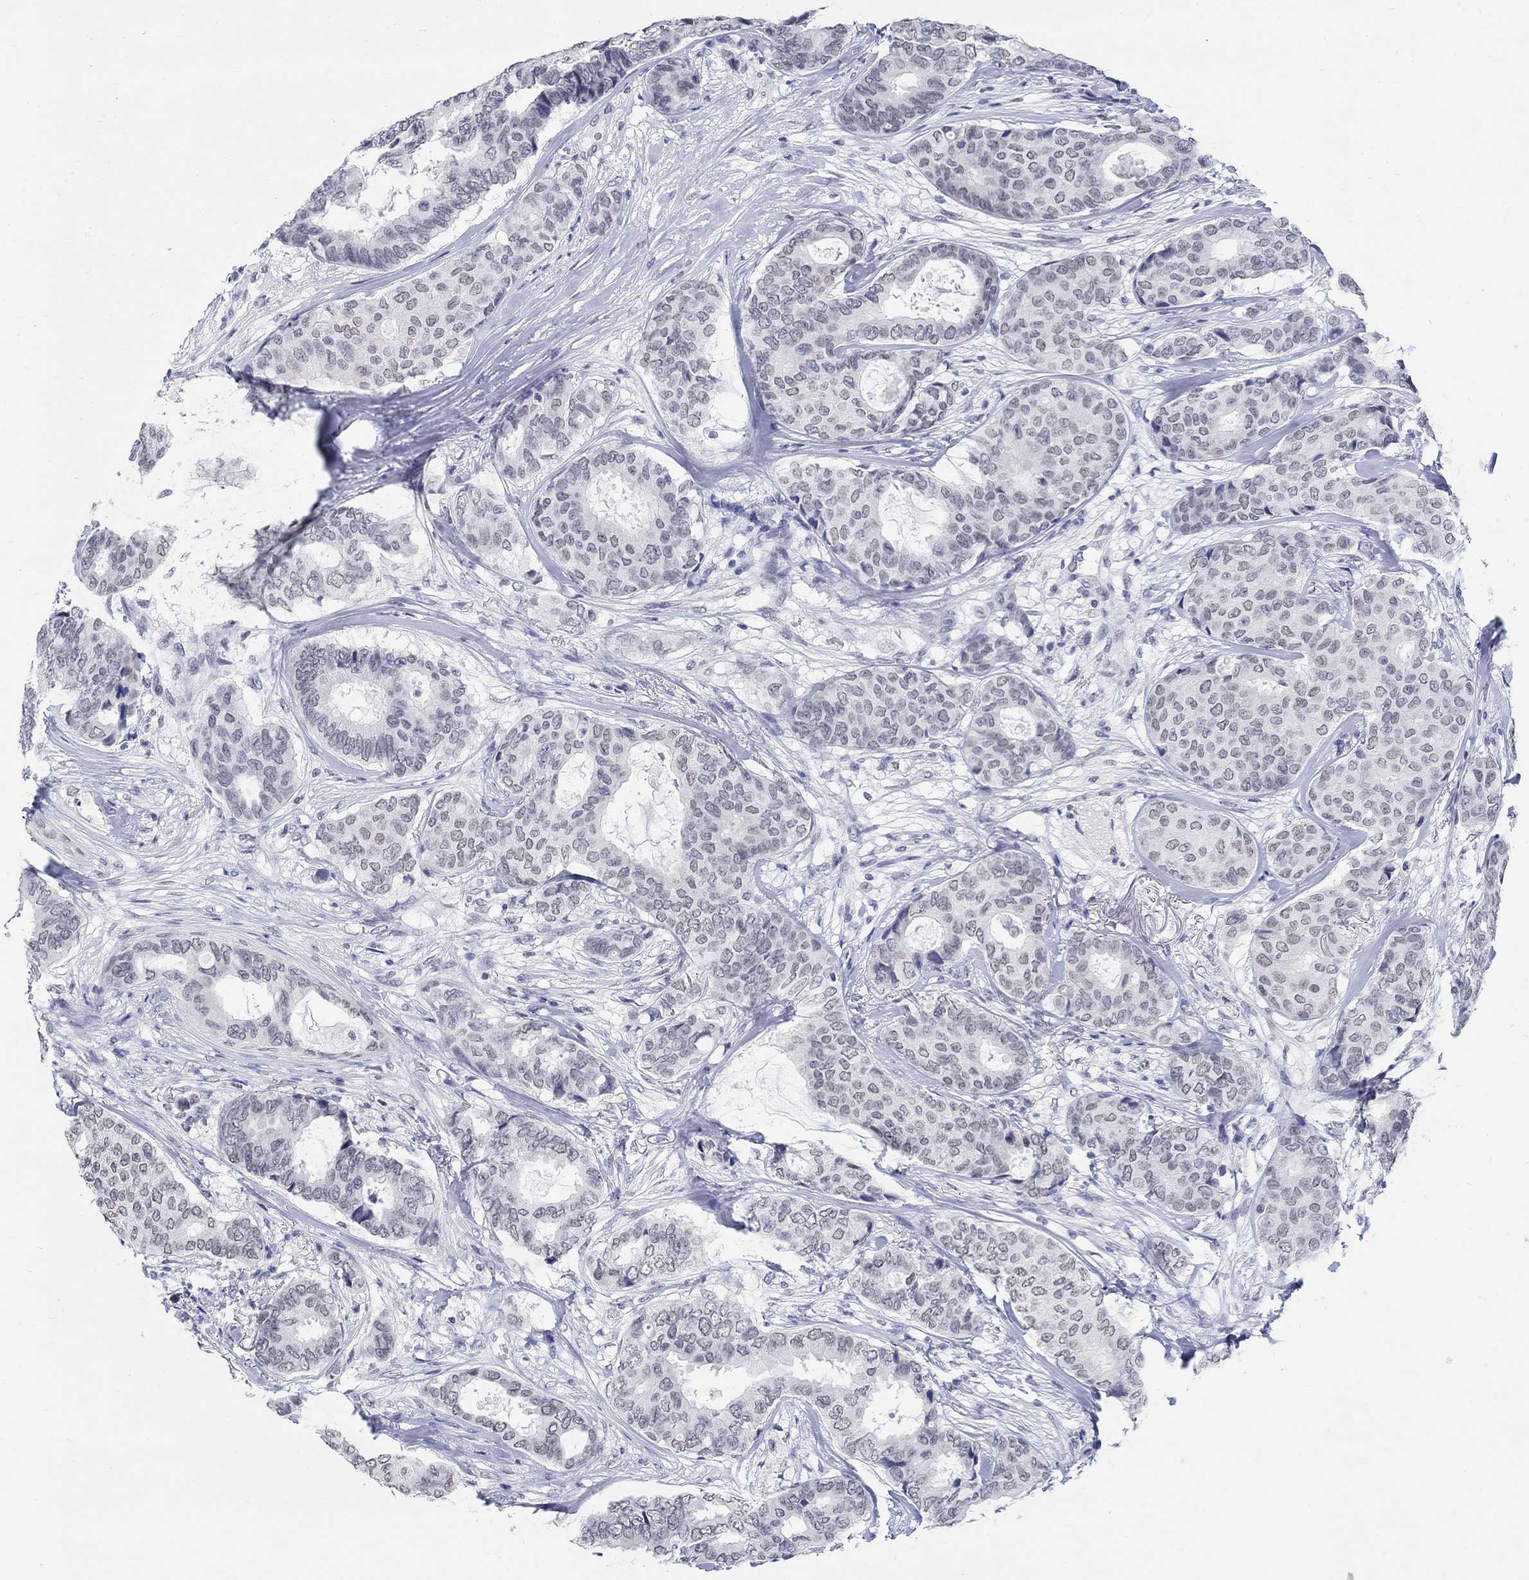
{"staining": {"intensity": "negative", "quantity": "none", "location": "none"}, "tissue": "breast cancer", "cell_type": "Tumor cells", "image_type": "cancer", "snomed": [{"axis": "morphology", "description": "Duct carcinoma"}, {"axis": "topography", "description": "Breast"}], "caption": "Immunohistochemical staining of human breast cancer demonstrates no significant positivity in tumor cells.", "gene": "ANKS1B", "patient": {"sex": "female", "age": 75}}